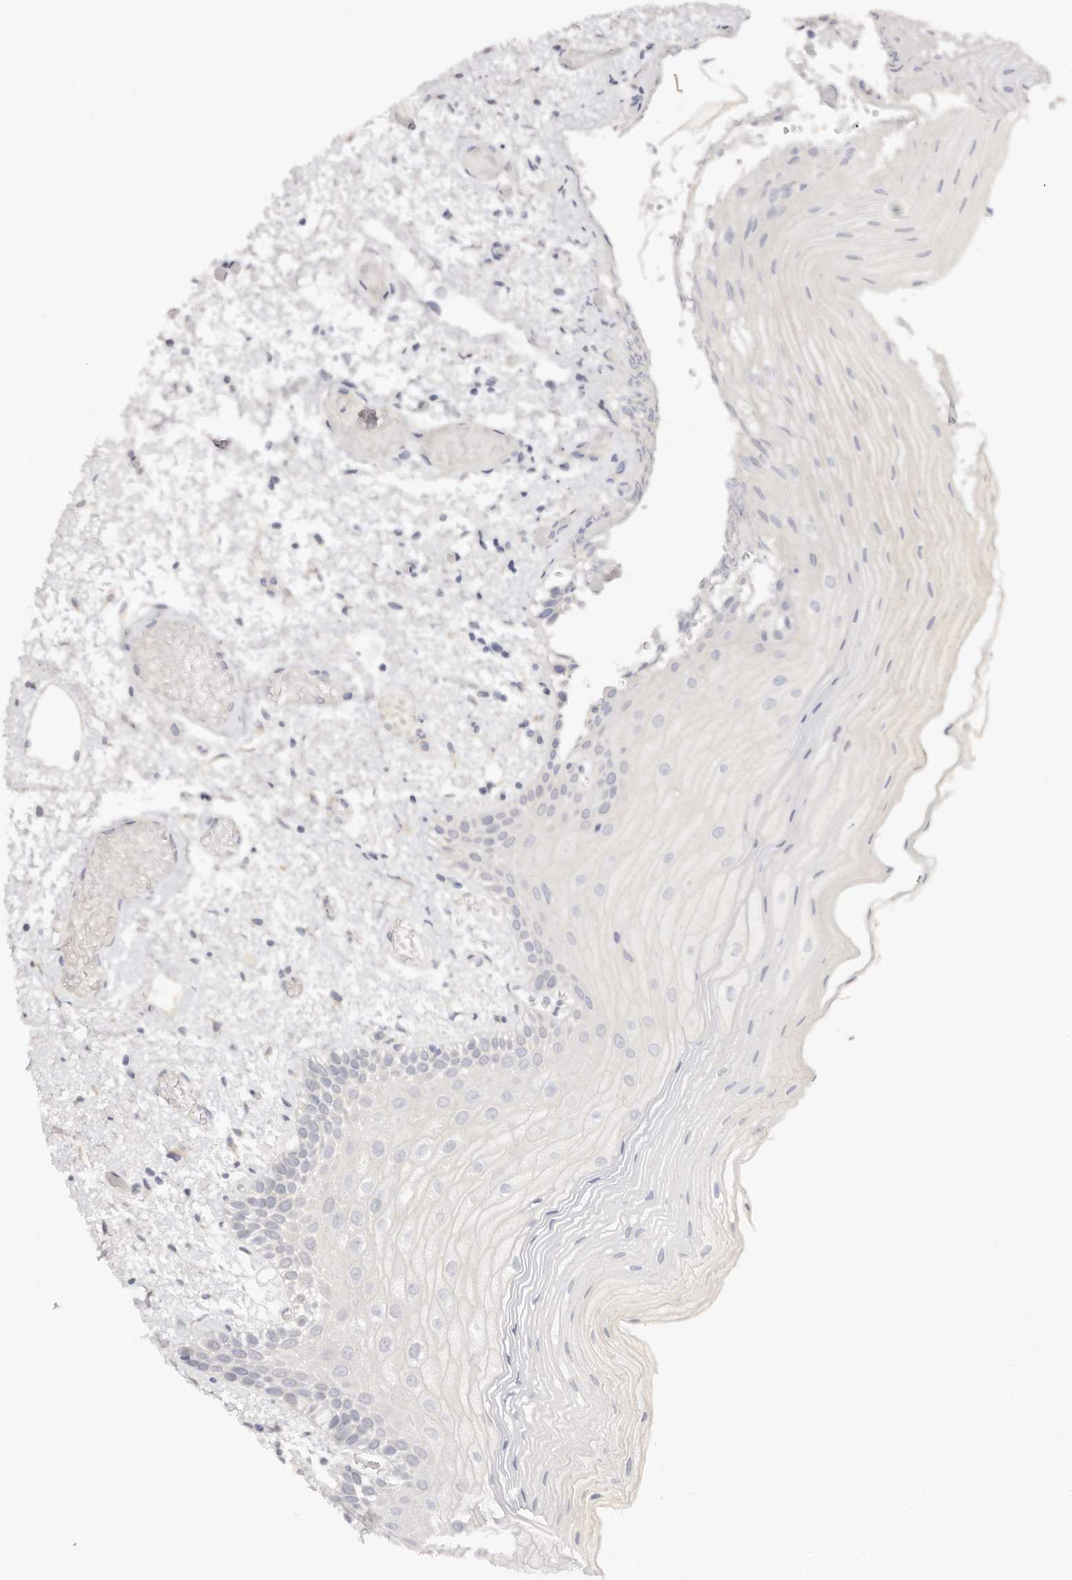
{"staining": {"intensity": "negative", "quantity": "none", "location": "none"}, "tissue": "oral mucosa", "cell_type": "Squamous epithelial cells", "image_type": "normal", "snomed": [{"axis": "morphology", "description": "Normal tissue, NOS"}, {"axis": "topography", "description": "Oral tissue"}], "caption": "Photomicrograph shows no protein expression in squamous epithelial cells of normal oral mucosa.", "gene": "DNASE1", "patient": {"sex": "male", "age": 52}}